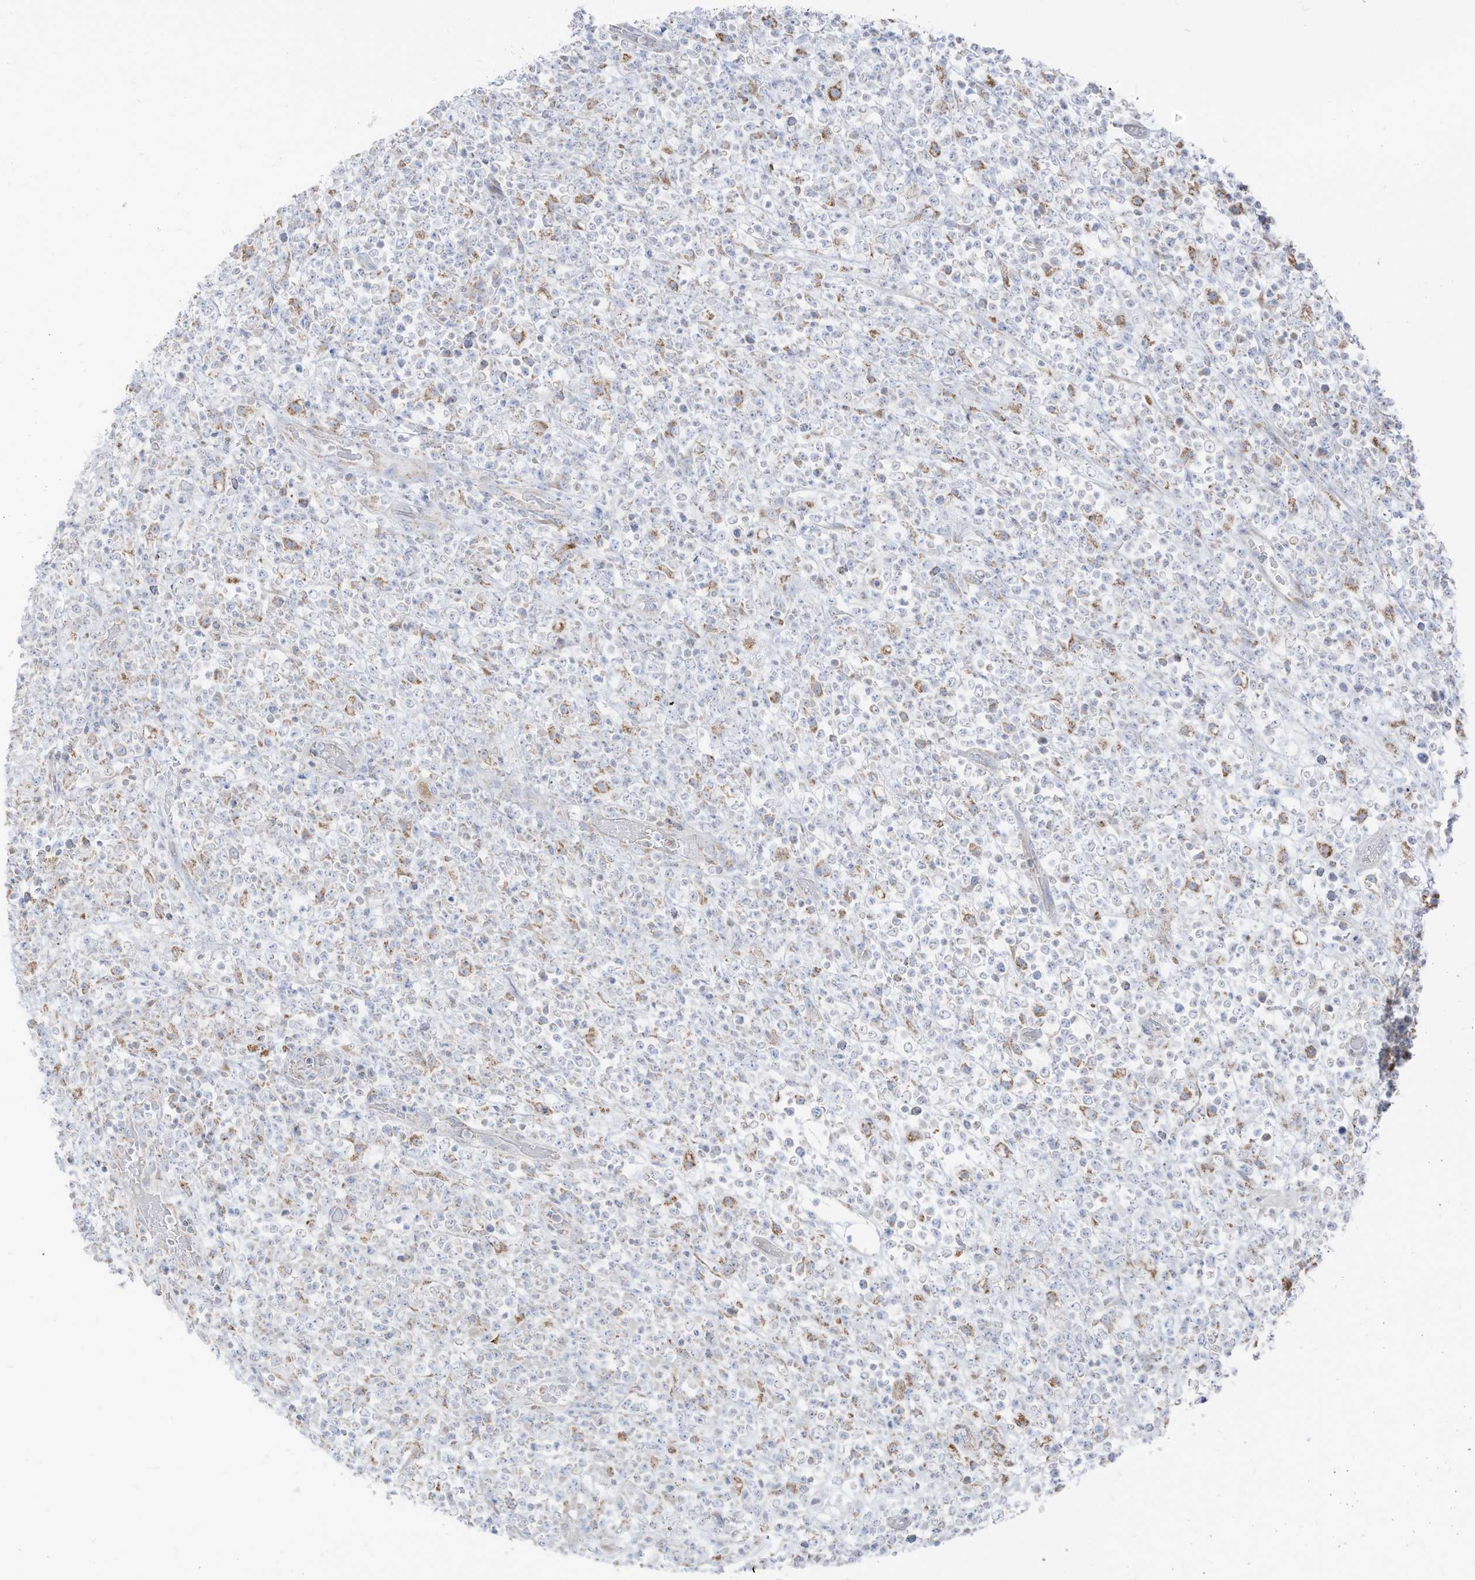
{"staining": {"intensity": "negative", "quantity": "none", "location": "none"}, "tissue": "lymphoma", "cell_type": "Tumor cells", "image_type": "cancer", "snomed": [{"axis": "morphology", "description": "Malignant lymphoma, non-Hodgkin's type, High grade"}, {"axis": "topography", "description": "Colon"}], "caption": "DAB immunohistochemical staining of human malignant lymphoma, non-Hodgkin's type (high-grade) demonstrates no significant staining in tumor cells. (DAB immunohistochemistry (IHC) visualized using brightfield microscopy, high magnification).", "gene": "ETHE1", "patient": {"sex": "female", "age": 53}}